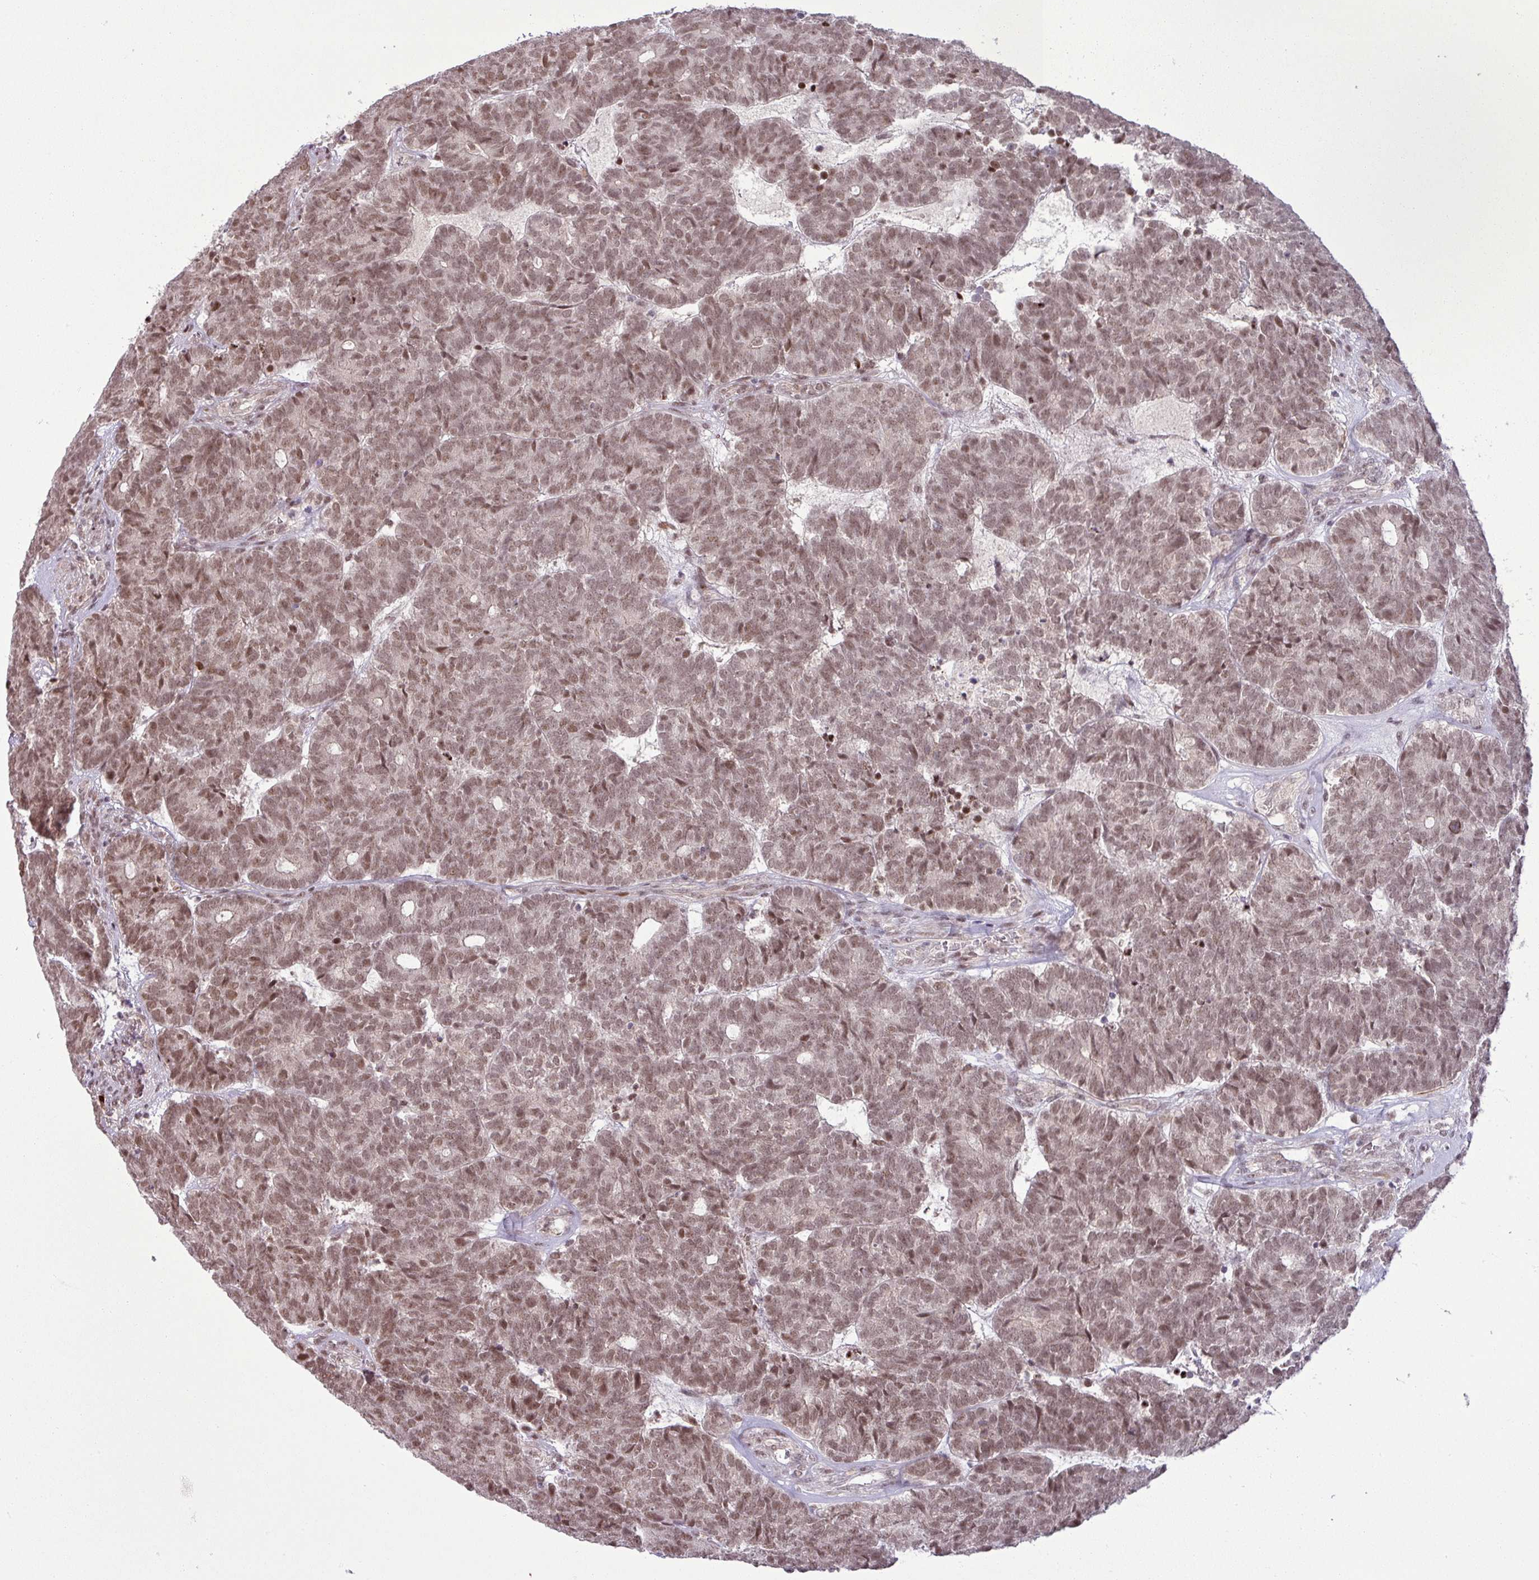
{"staining": {"intensity": "moderate", "quantity": ">75%", "location": "nuclear"}, "tissue": "head and neck cancer", "cell_type": "Tumor cells", "image_type": "cancer", "snomed": [{"axis": "morphology", "description": "Adenocarcinoma, NOS"}, {"axis": "topography", "description": "Head-Neck"}], "caption": "Protein staining of head and neck cancer tissue reveals moderate nuclear expression in approximately >75% of tumor cells.", "gene": "PTPN20", "patient": {"sex": "female", "age": 81}}